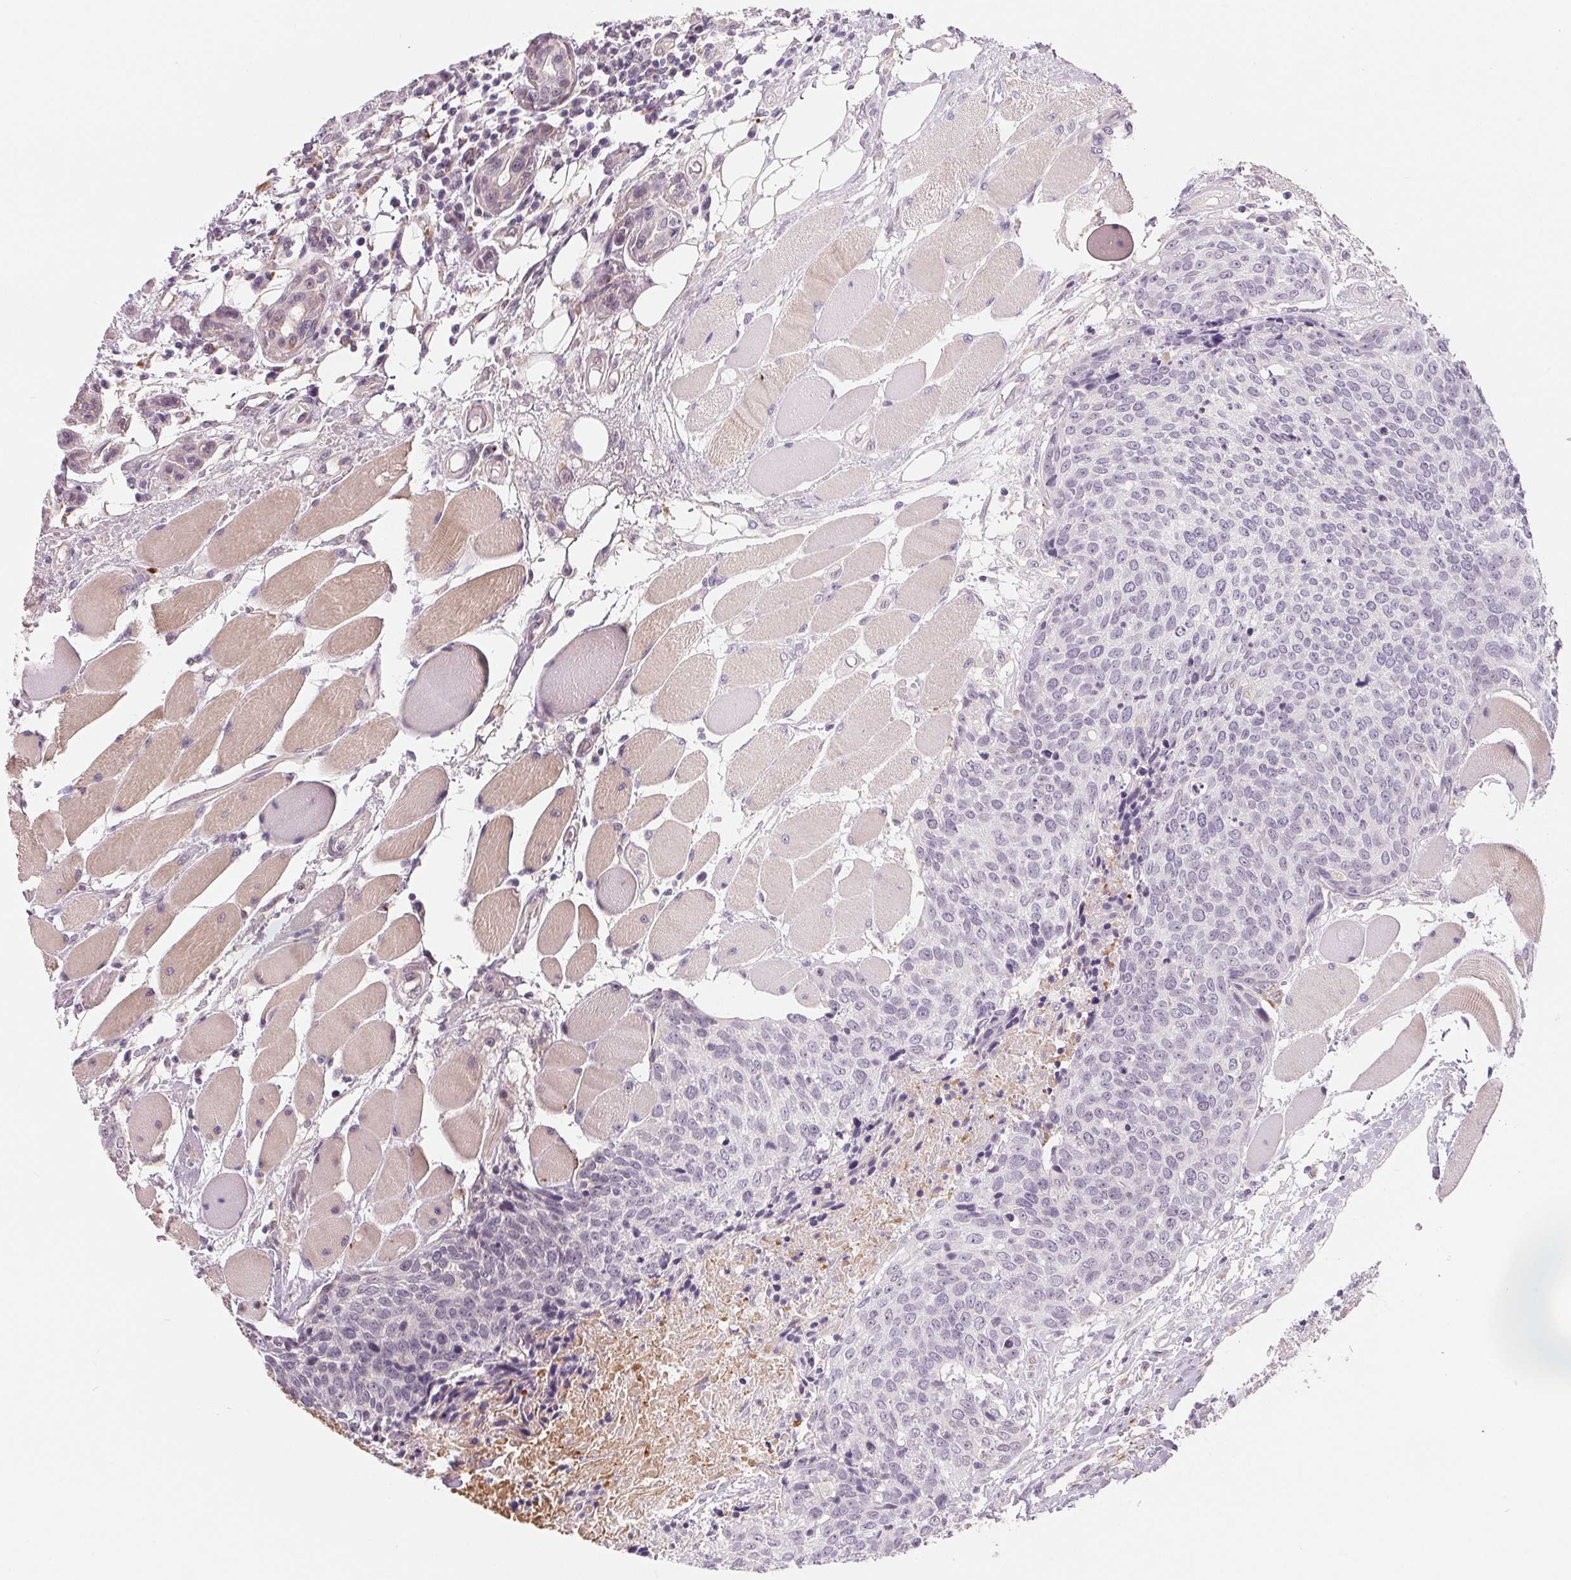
{"staining": {"intensity": "negative", "quantity": "none", "location": "none"}, "tissue": "head and neck cancer", "cell_type": "Tumor cells", "image_type": "cancer", "snomed": [{"axis": "morphology", "description": "Squamous cell carcinoma, NOS"}, {"axis": "topography", "description": "Oral tissue"}, {"axis": "topography", "description": "Head-Neck"}], "caption": "Tumor cells show no significant protein staining in head and neck squamous cell carcinoma. Brightfield microscopy of immunohistochemistry (IHC) stained with DAB (3,3'-diaminobenzidine) (brown) and hematoxylin (blue), captured at high magnification.", "gene": "CFC1", "patient": {"sex": "male", "age": 64}}